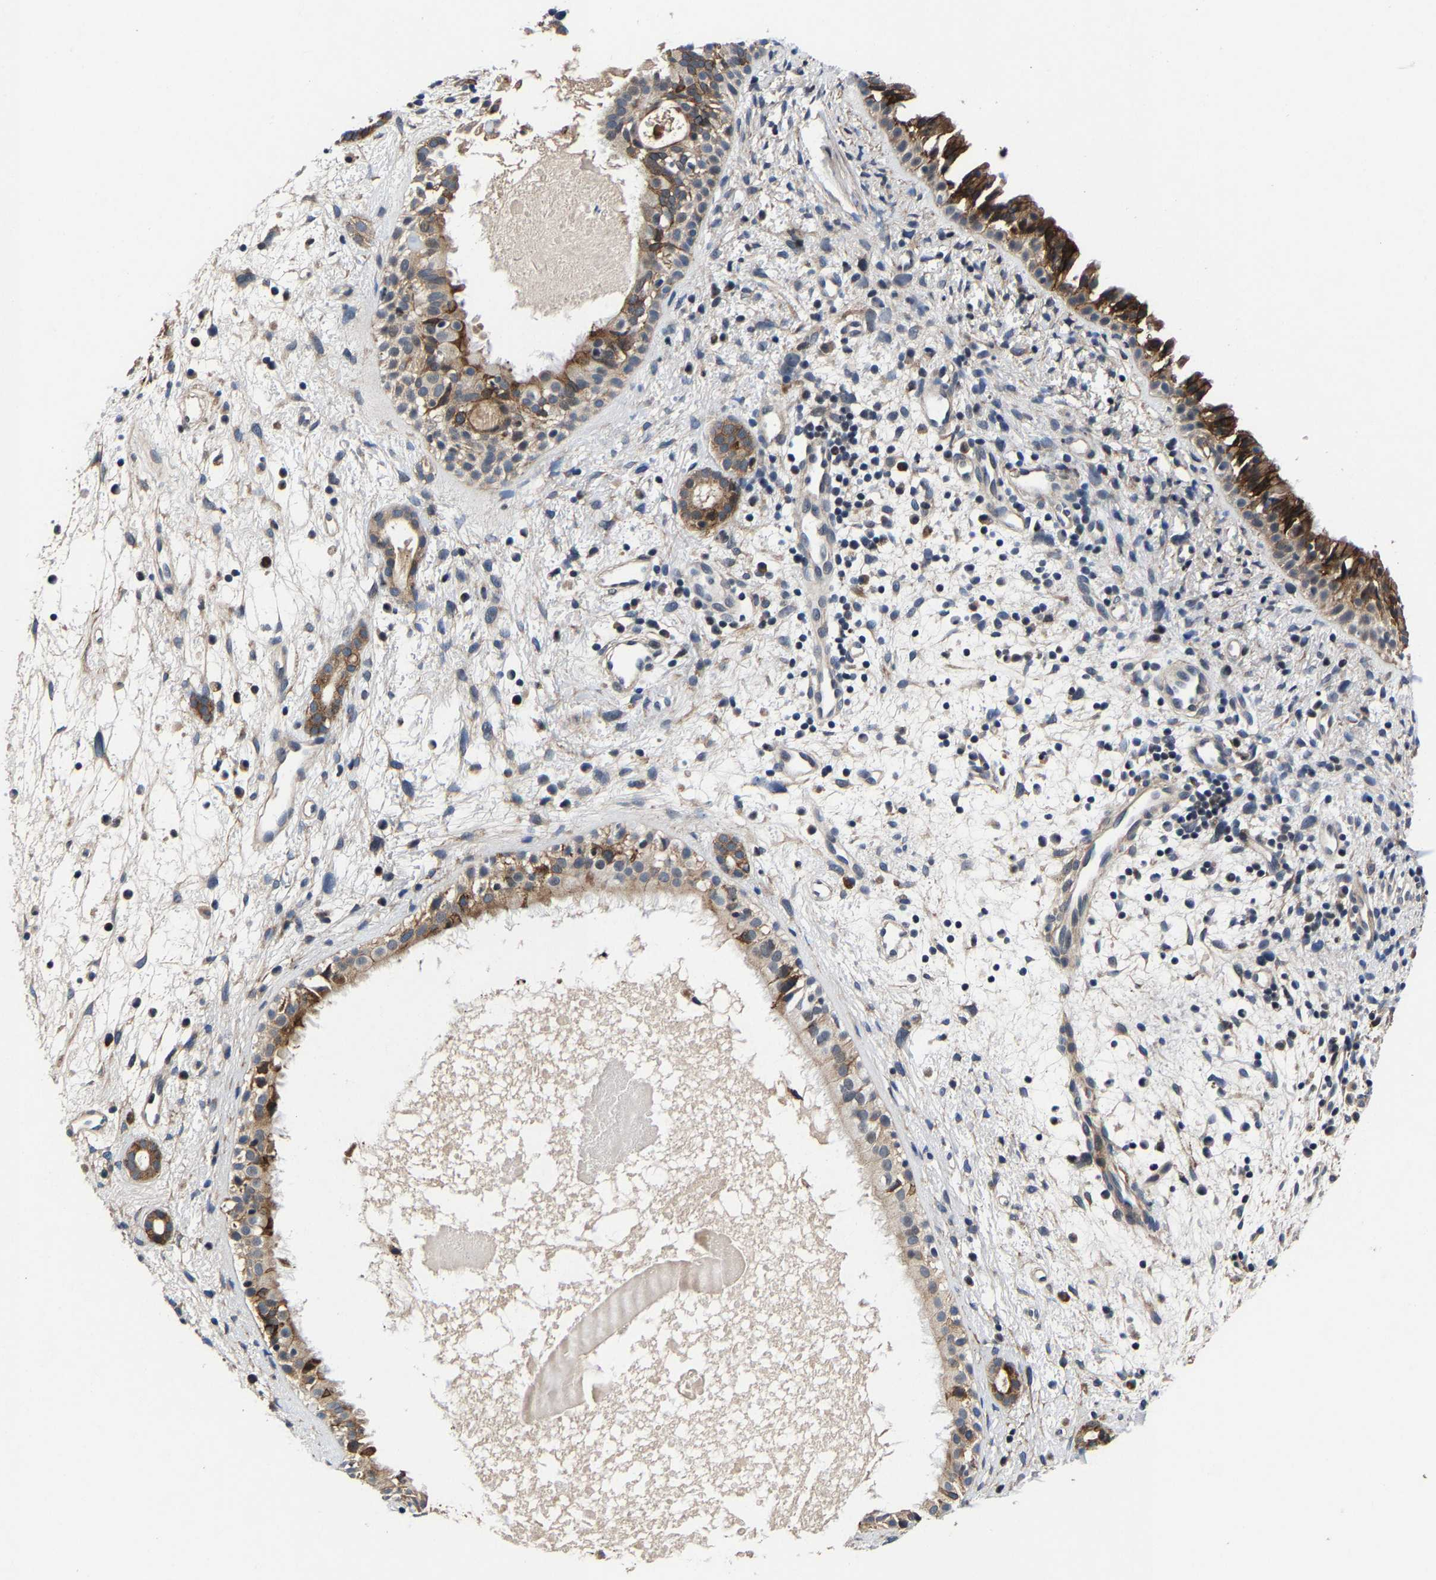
{"staining": {"intensity": "moderate", "quantity": ">75%", "location": "cytoplasmic/membranous"}, "tissue": "nasopharynx", "cell_type": "Respiratory epithelial cells", "image_type": "normal", "snomed": [{"axis": "morphology", "description": "Normal tissue, NOS"}, {"axis": "topography", "description": "Nasopharynx"}], "caption": "The photomicrograph demonstrates immunohistochemical staining of benign nasopharynx. There is moderate cytoplasmic/membranous expression is identified in approximately >75% of respiratory epithelial cells. The protein is shown in brown color, while the nuclei are stained blue.", "gene": "SLC12A2", "patient": {"sex": "male", "age": 22}}